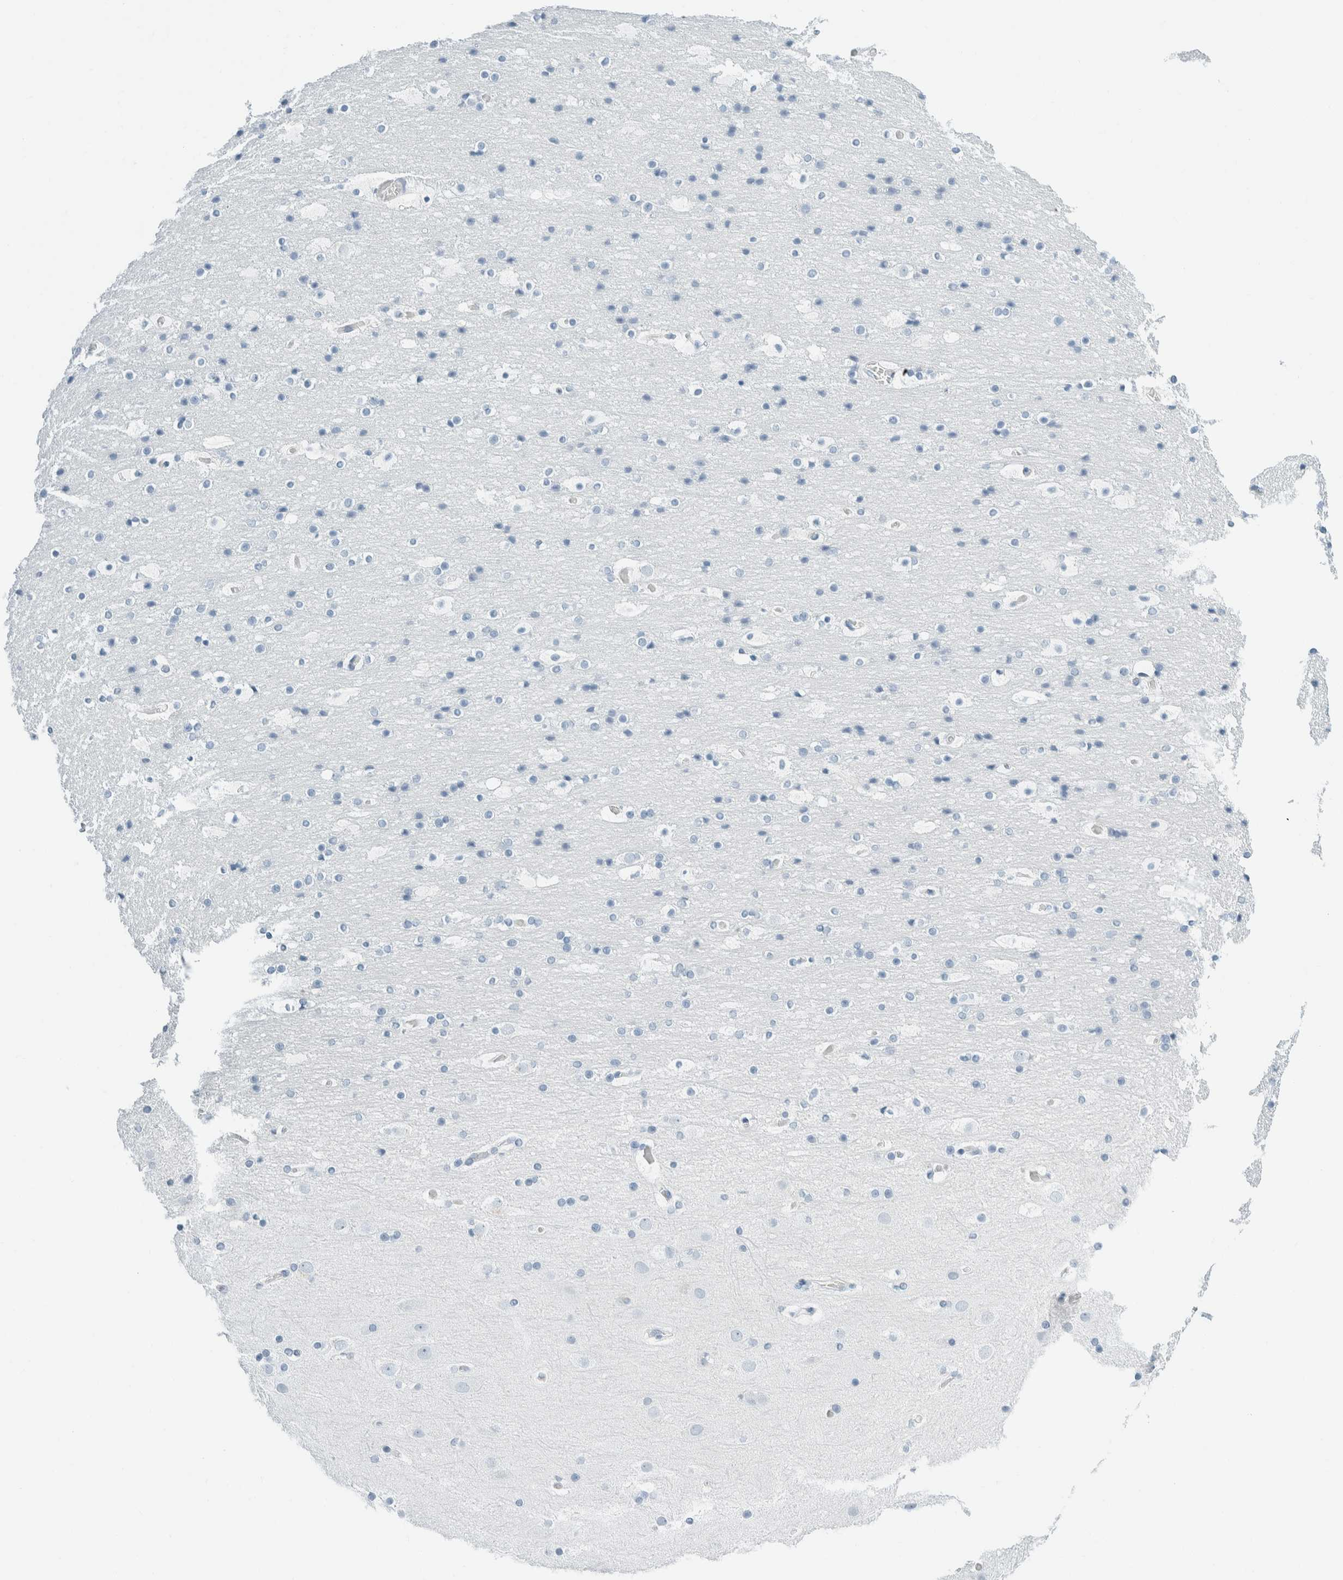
{"staining": {"intensity": "negative", "quantity": "none", "location": "none"}, "tissue": "cerebral cortex", "cell_type": "Endothelial cells", "image_type": "normal", "snomed": [{"axis": "morphology", "description": "Normal tissue, NOS"}, {"axis": "topography", "description": "Cerebral cortex"}], "caption": "The photomicrograph demonstrates no significant expression in endothelial cells of cerebral cortex.", "gene": "ARHGAP27", "patient": {"sex": "male", "age": 57}}